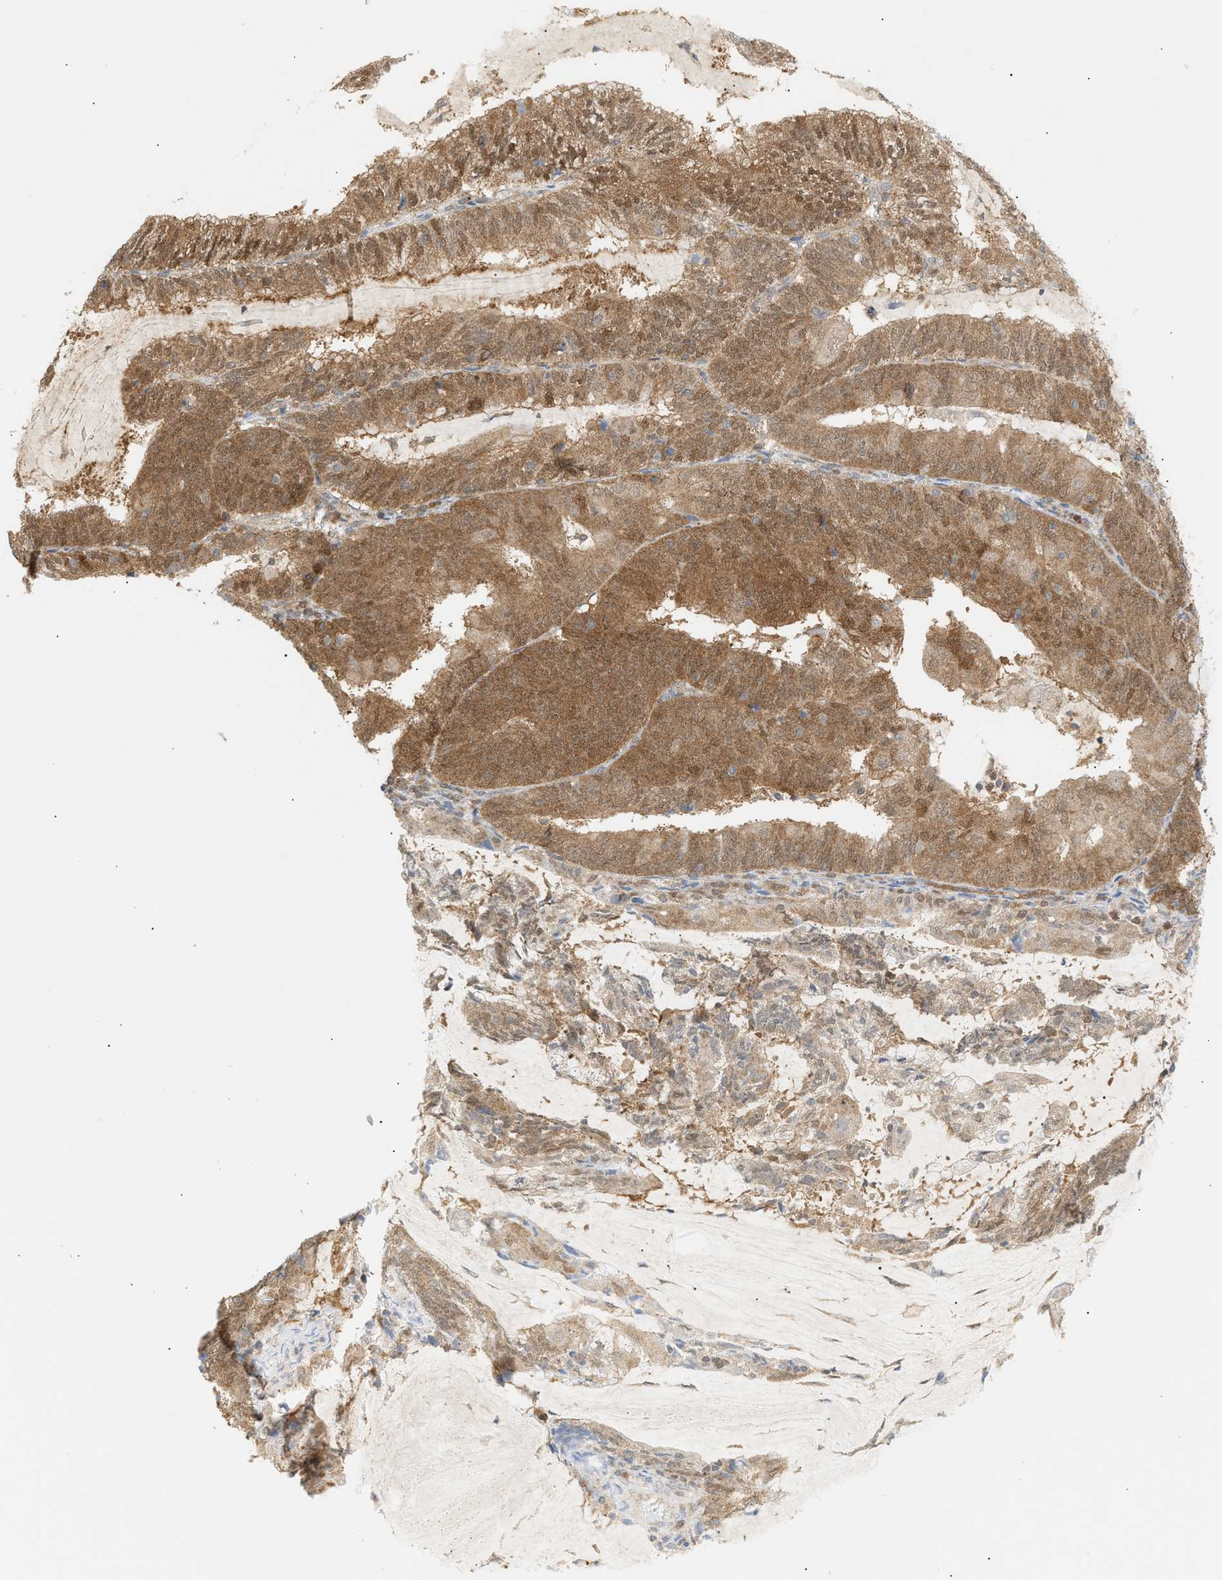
{"staining": {"intensity": "moderate", "quantity": ">75%", "location": "cytoplasmic/membranous"}, "tissue": "endometrial cancer", "cell_type": "Tumor cells", "image_type": "cancer", "snomed": [{"axis": "morphology", "description": "Adenocarcinoma, NOS"}, {"axis": "topography", "description": "Endometrium"}], "caption": "IHC micrograph of neoplastic tissue: adenocarcinoma (endometrial) stained using immunohistochemistry (IHC) reveals medium levels of moderate protein expression localized specifically in the cytoplasmic/membranous of tumor cells, appearing as a cytoplasmic/membranous brown color.", "gene": "SHC1", "patient": {"sex": "female", "age": 81}}